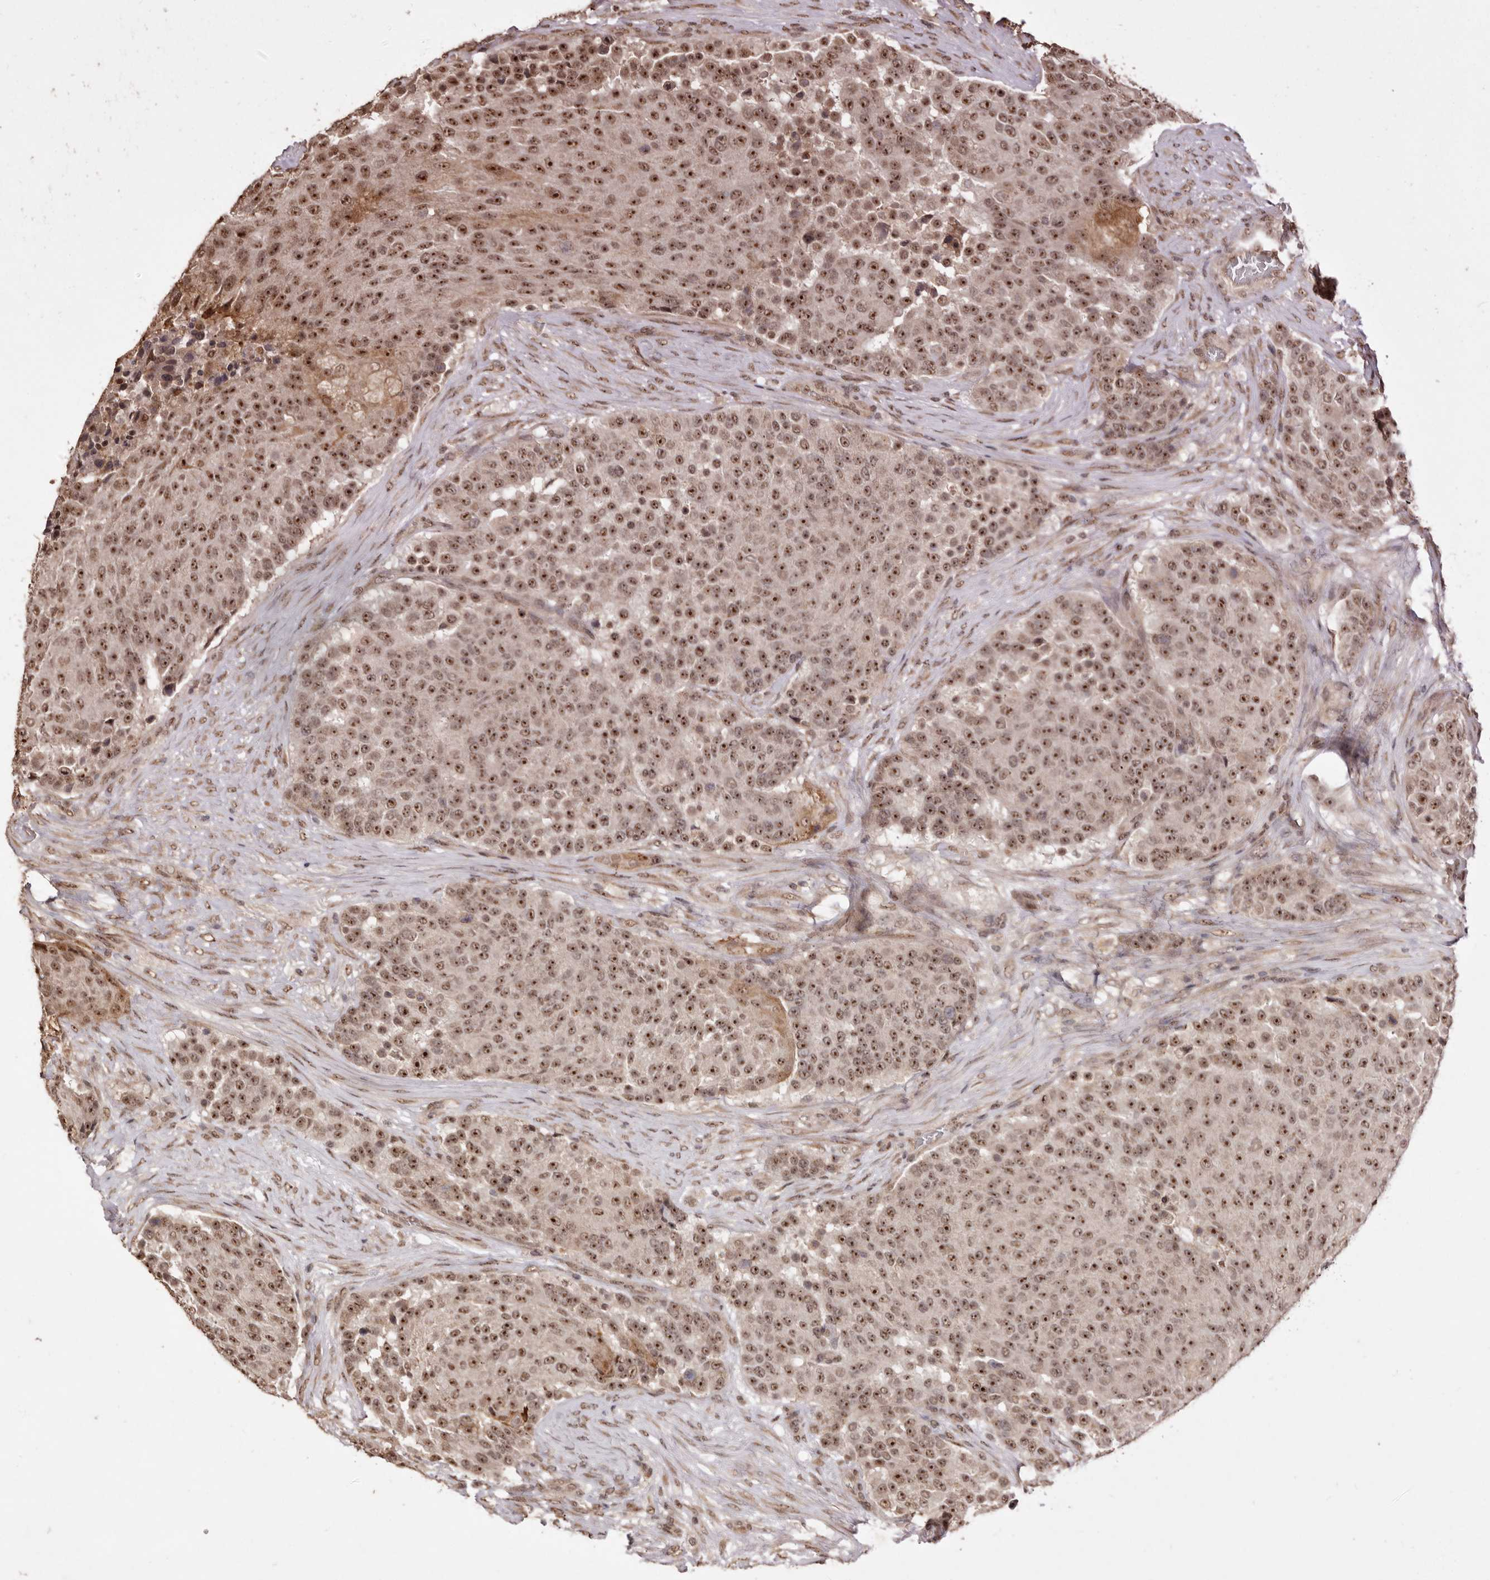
{"staining": {"intensity": "moderate", "quantity": ">75%", "location": "nuclear"}, "tissue": "urothelial cancer", "cell_type": "Tumor cells", "image_type": "cancer", "snomed": [{"axis": "morphology", "description": "Urothelial carcinoma, High grade"}, {"axis": "topography", "description": "Urinary bladder"}], "caption": "Immunohistochemistry (IHC) (DAB (3,3'-diaminobenzidine)) staining of urothelial cancer exhibits moderate nuclear protein staining in approximately >75% of tumor cells.", "gene": "NOTCH1", "patient": {"sex": "female", "age": 63}}